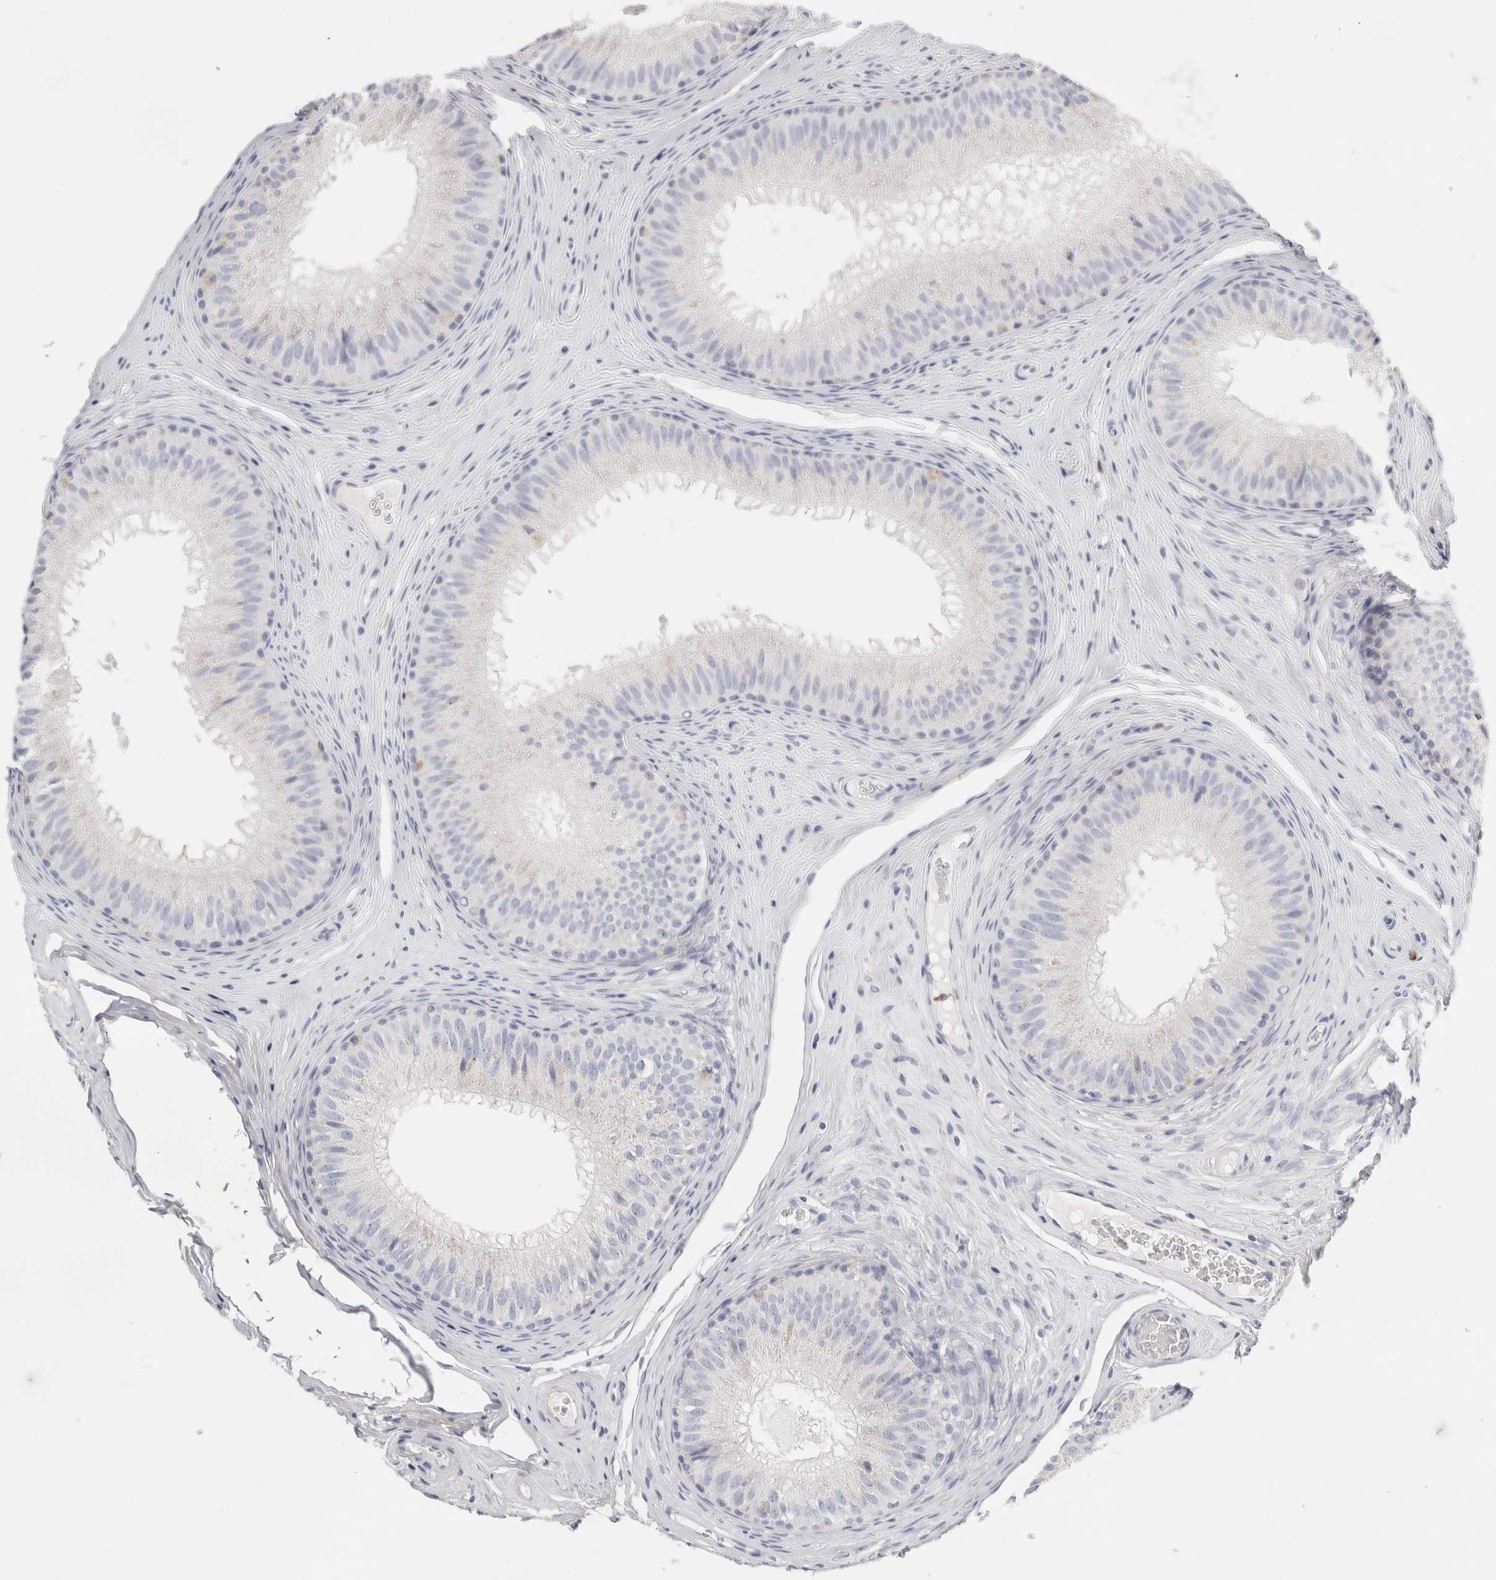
{"staining": {"intensity": "negative", "quantity": "none", "location": "none"}, "tissue": "epididymis", "cell_type": "Glandular cells", "image_type": "normal", "snomed": [{"axis": "morphology", "description": "Normal tissue, NOS"}, {"axis": "topography", "description": "Epididymis"}], "caption": "IHC micrograph of benign epididymis: human epididymis stained with DAB shows no significant protein expression in glandular cells. (IHC, brightfield microscopy, high magnification).", "gene": "FGL2", "patient": {"sex": "male", "age": 32}}